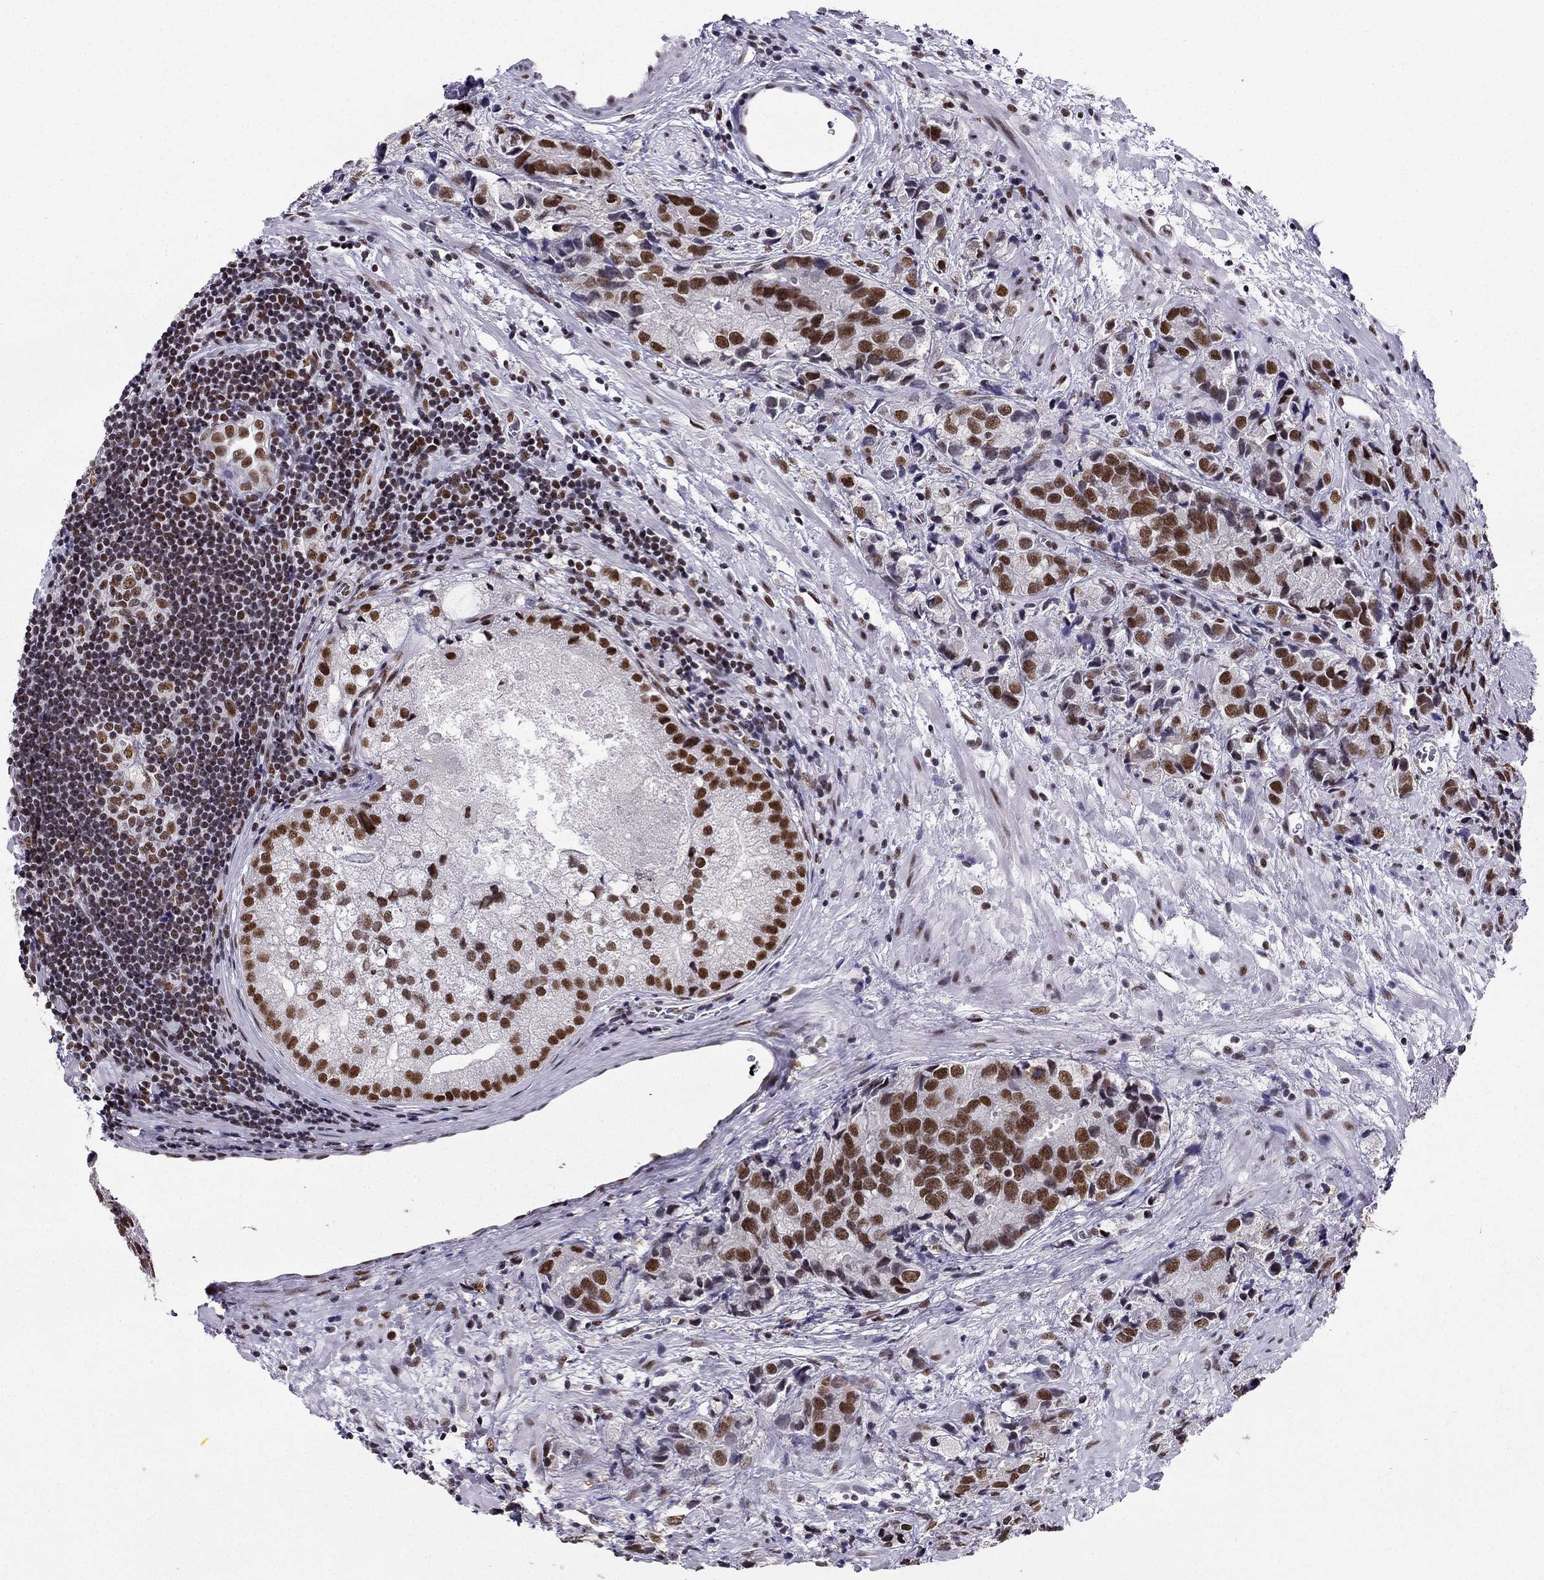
{"staining": {"intensity": "strong", "quantity": "25%-75%", "location": "nuclear"}, "tissue": "prostate cancer", "cell_type": "Tumor cells", "image_type": "cancer", "snomed": [{"axis": "morphology", "description": "Adenocarcinoma, NOS"}, {"axis": "topography", "description": "Prostate and seminal vesicle, NOS"}], "caption": "Human prostate adenocarcinoma stained for a protein (brown) shows strong nuclear positive staining in approximately 25%-75% of tumor cells.", "gene": "ZNF420", "patient": {"sex": "male", "age": 63}}